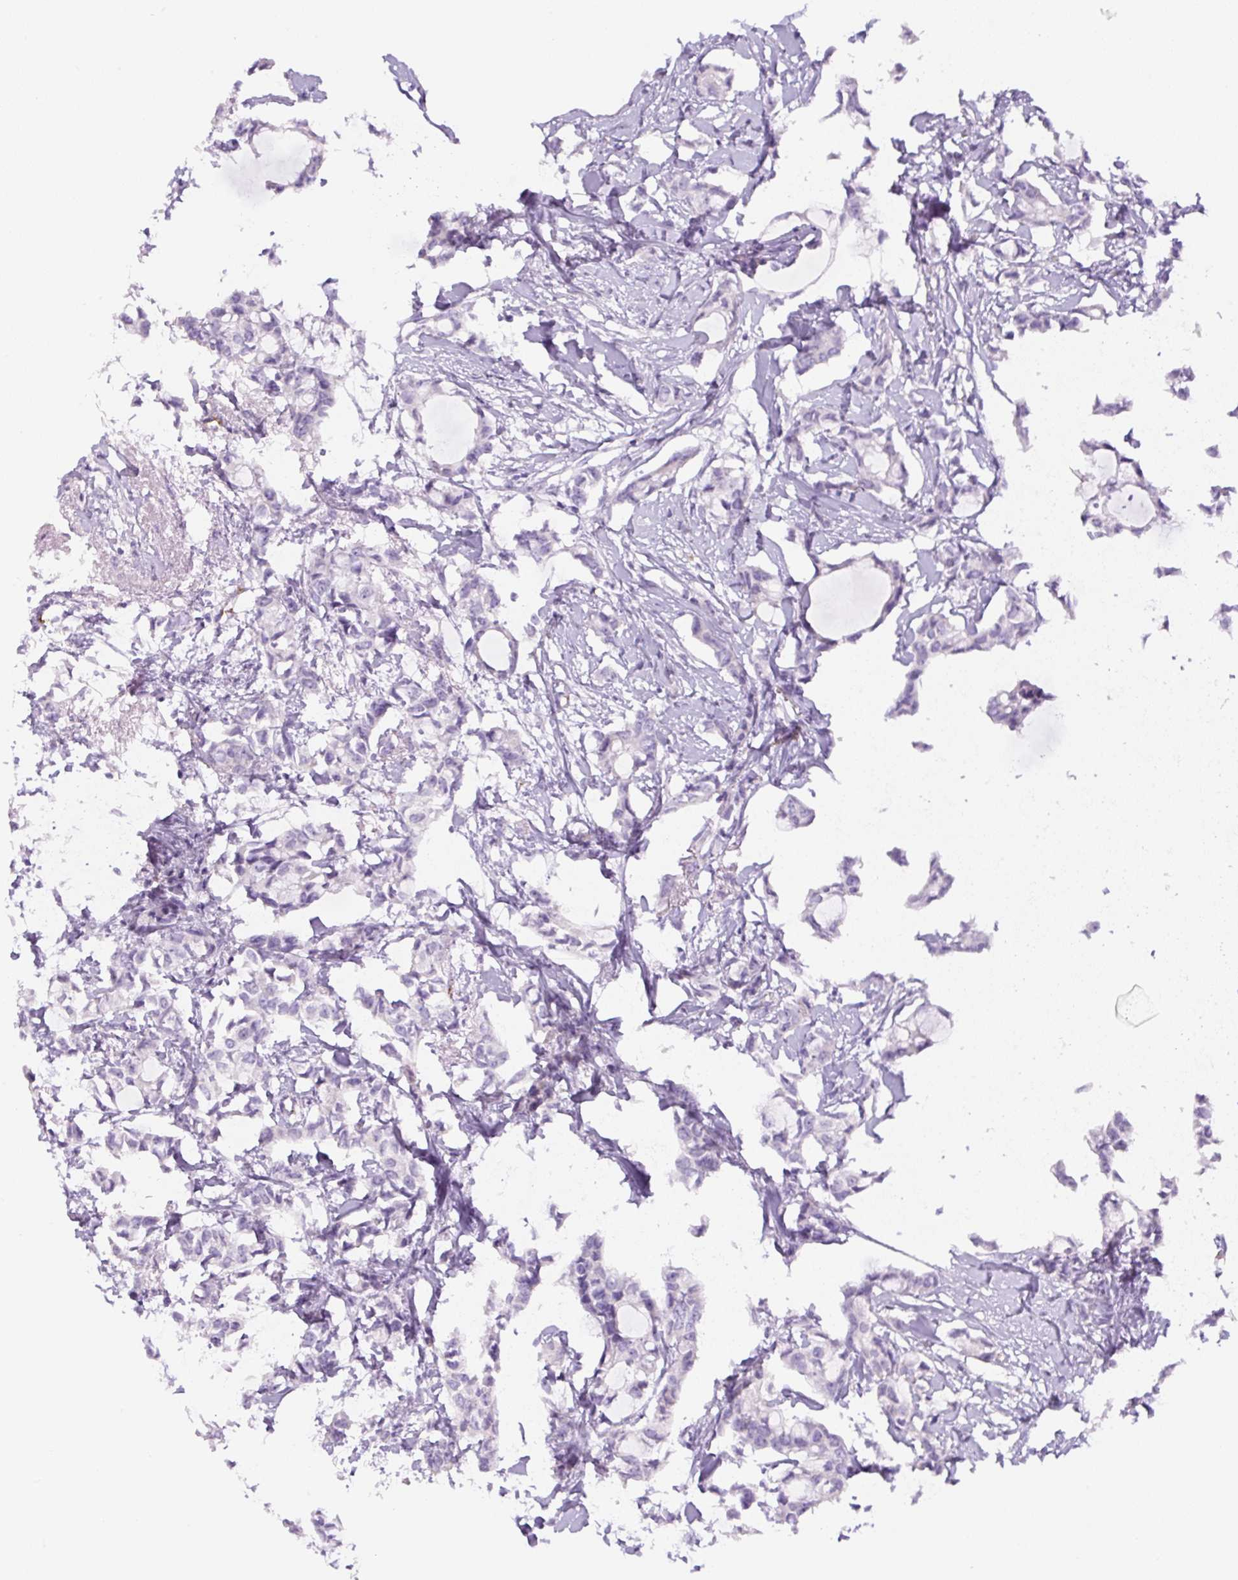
{"staining": {"intensity": "negative", "quantity": "none", "location": "none"}, "tissue": "breast cancer", "cell_type": "Tumor cells", "image_type": "cancer", "snomed": [{"axis": "morphology", "description": "Duct carcinoma"}, {"axis": "topography", "description": "Breast"}], "caption": "The image demonstrates no staining of tumor cells in breast cancer.", "gene": "RSPO4", "patient": {"sex": "female", "age": 73}}